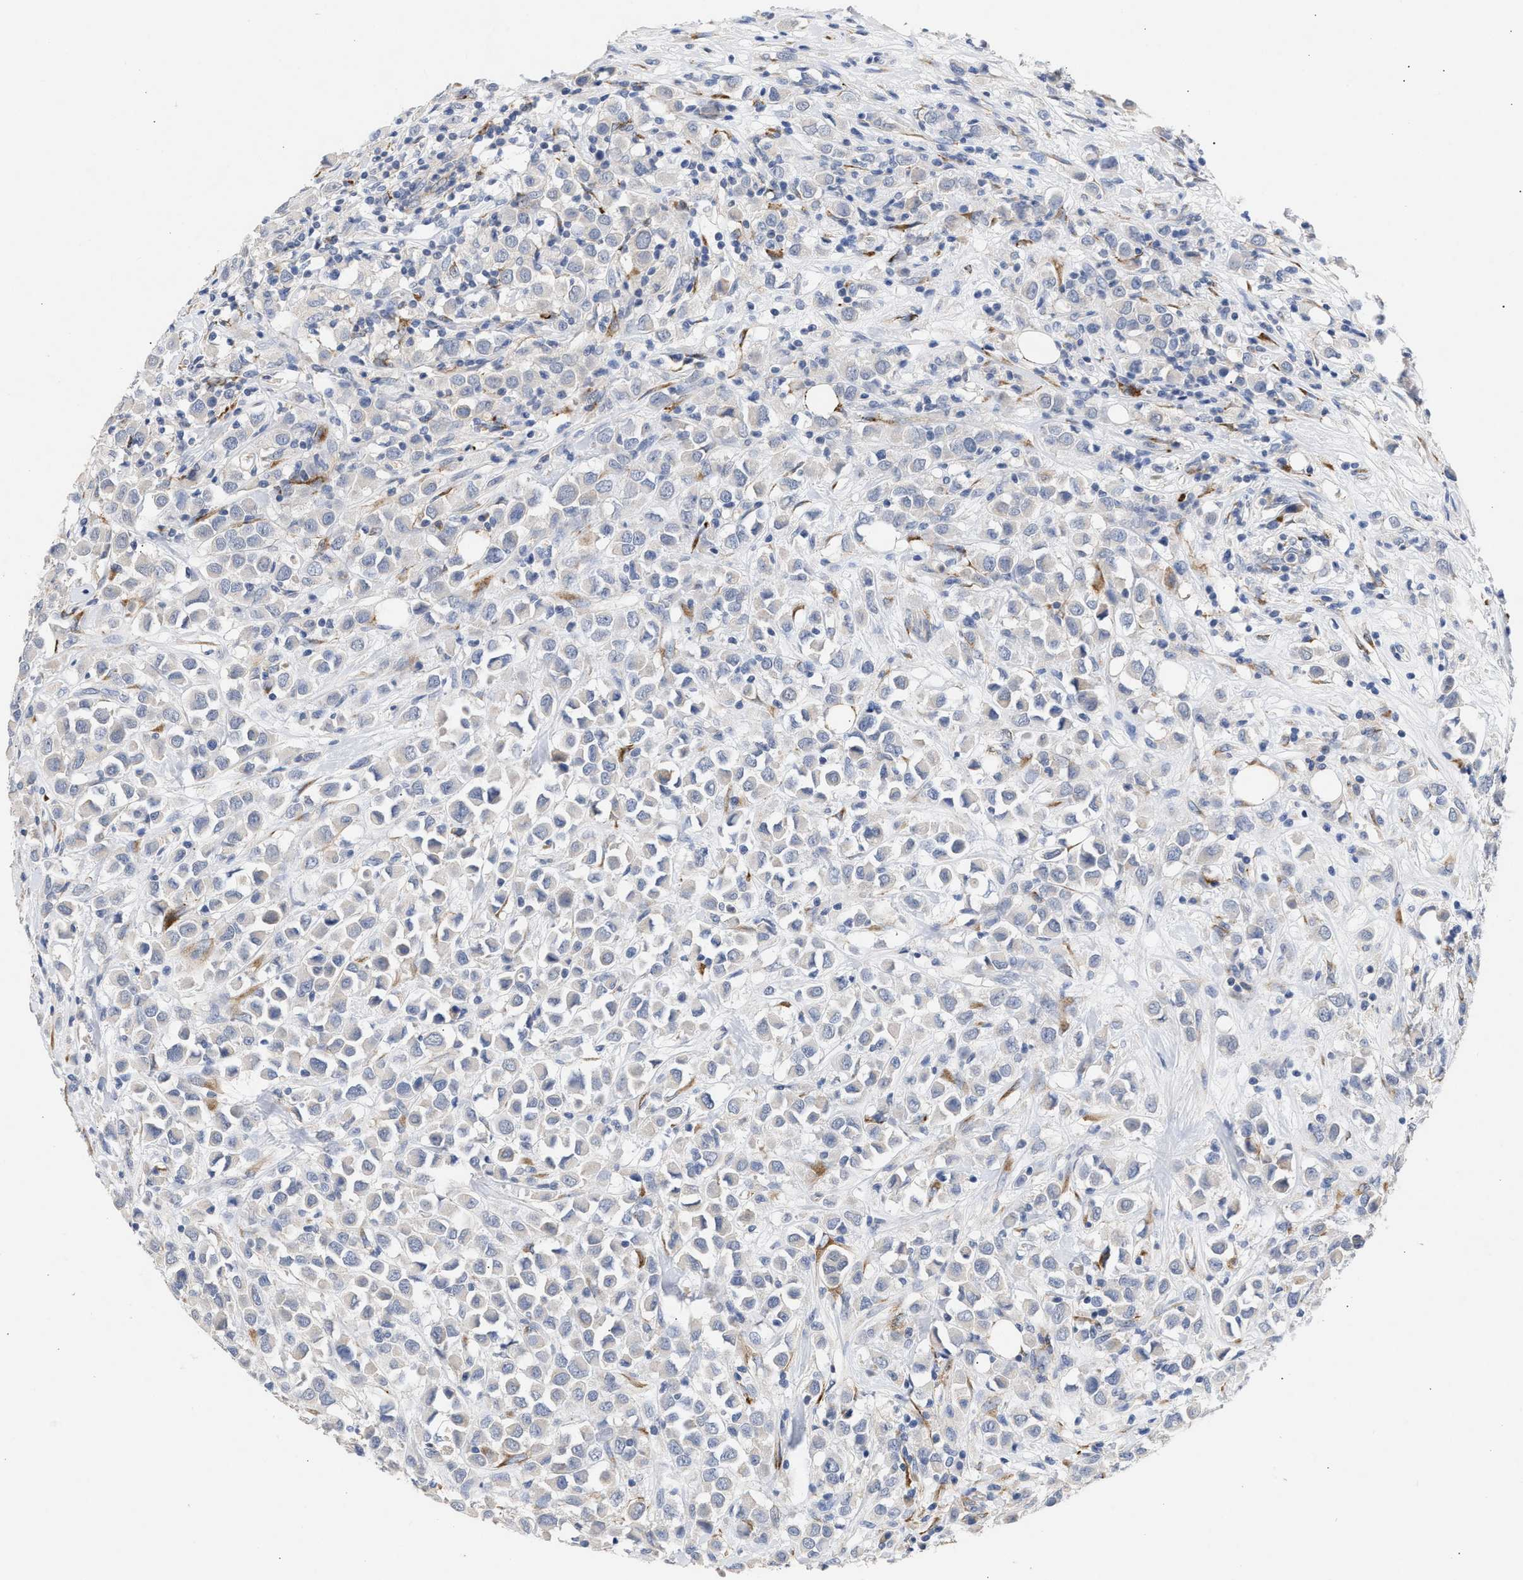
{"staining": {"intensity": "negative", "quantity": "none", "location": "none"}, "tissue": "breast cancer", "cell_type": "Tumor cells", "image_type": "cancer", "snomed": [{"axis": "morphology", "description": "Duct carcinoma"}, {"axis": "topography", "description": "Breast"}], "caption": "Immunohistochemistry (IHC) of breast cancer demonstrates no expression in tumor cells.", "gene": "SELENOM", "patient": {"sex": "female", "age": 61}}